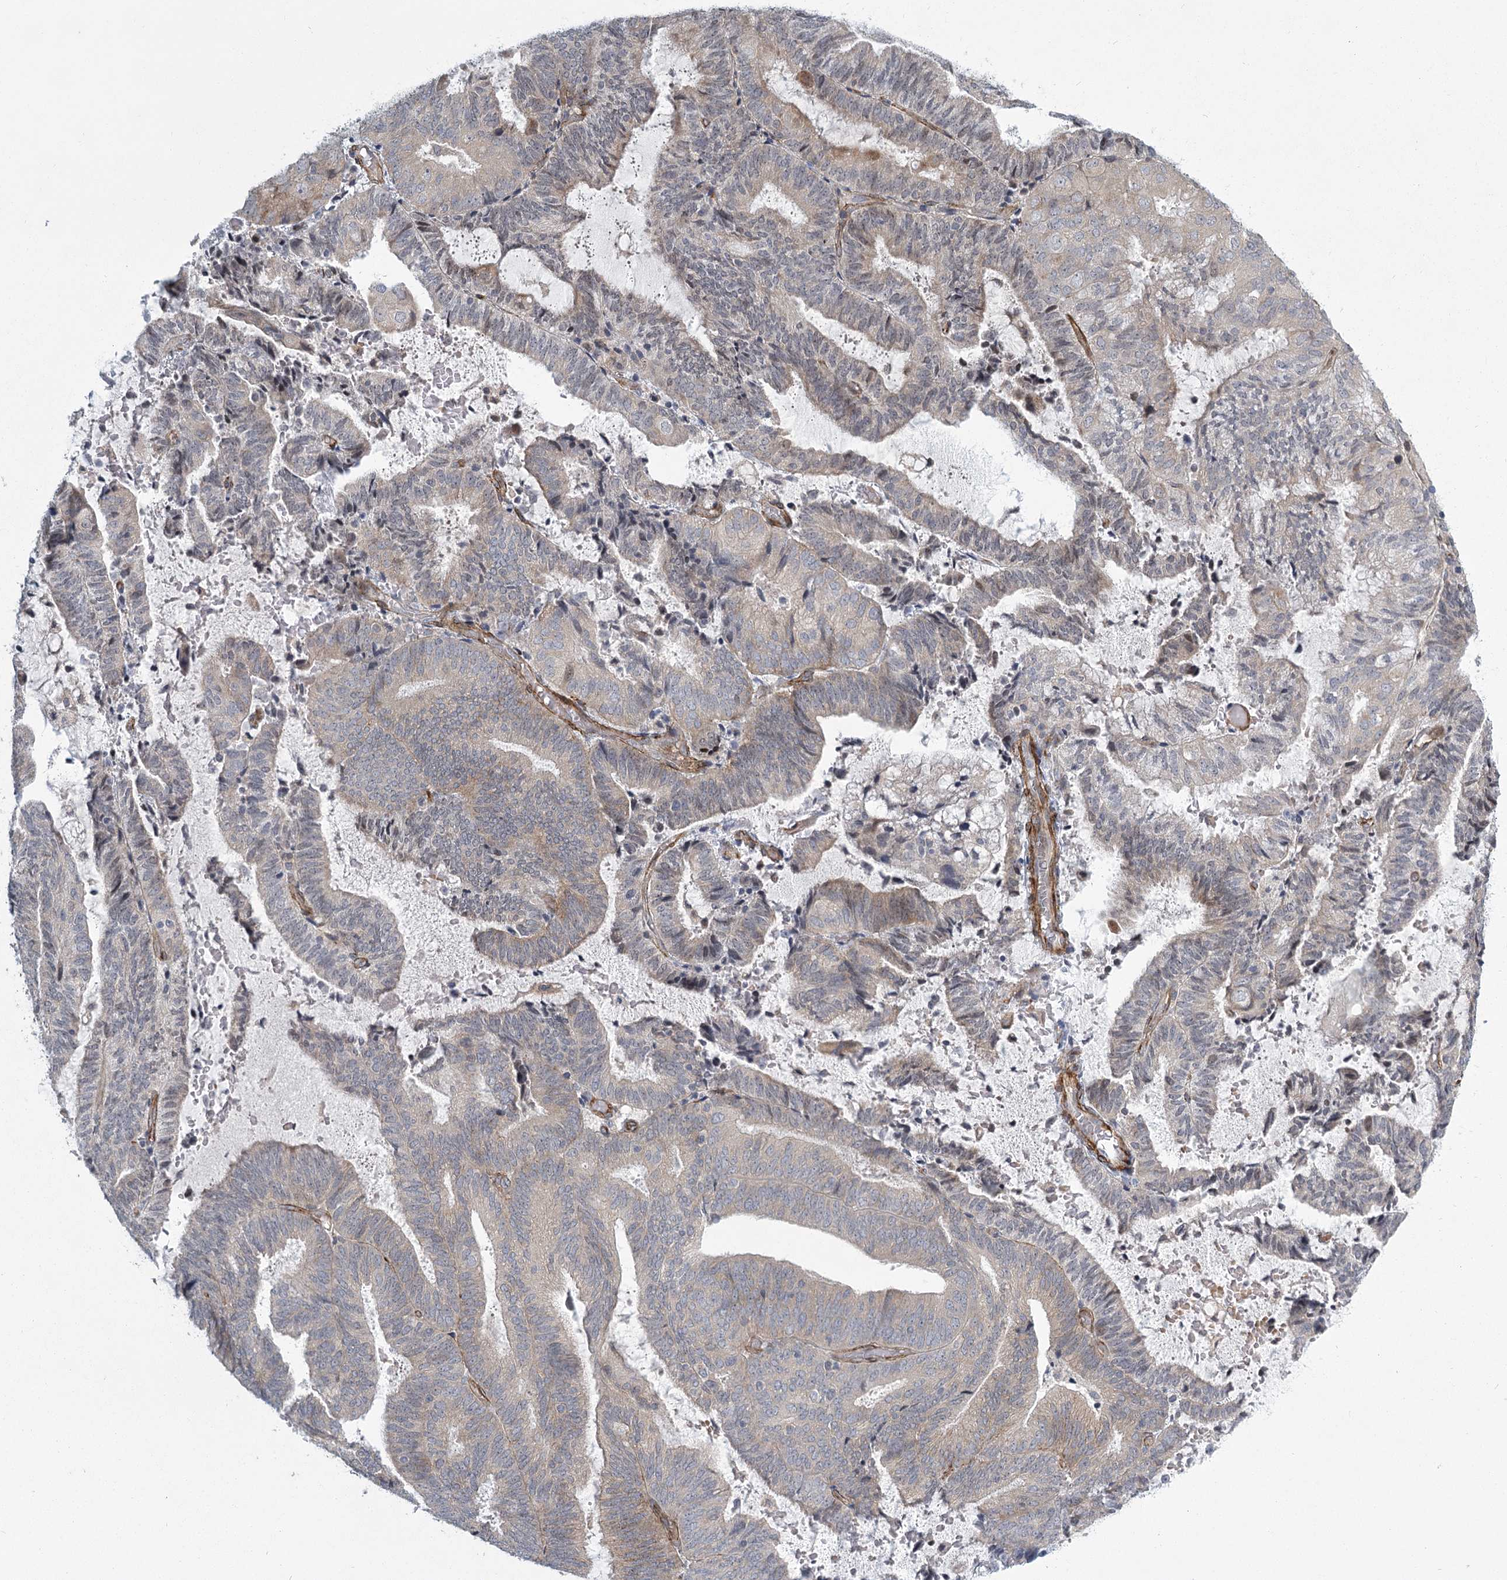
{"staining": {"intensity": "weak", "quantity": "<25%", "location": "cytoplasmic/membranous"}, "tissue": "endometrial cancer", "cell_type": "Tumor cells", "image_type": "cancer", "snomed": [{"axis": "morphology", "description": "Adenocarcinoma, NOS"}, {"axis": "topography", "description": "Endometrium"}], "caption": "DAB immunohistochemical staining of endometrial cancer displays no significant expression in tumor cells.", "gene": "MEPE", "patient": {"sex": "female", "age": 81}}